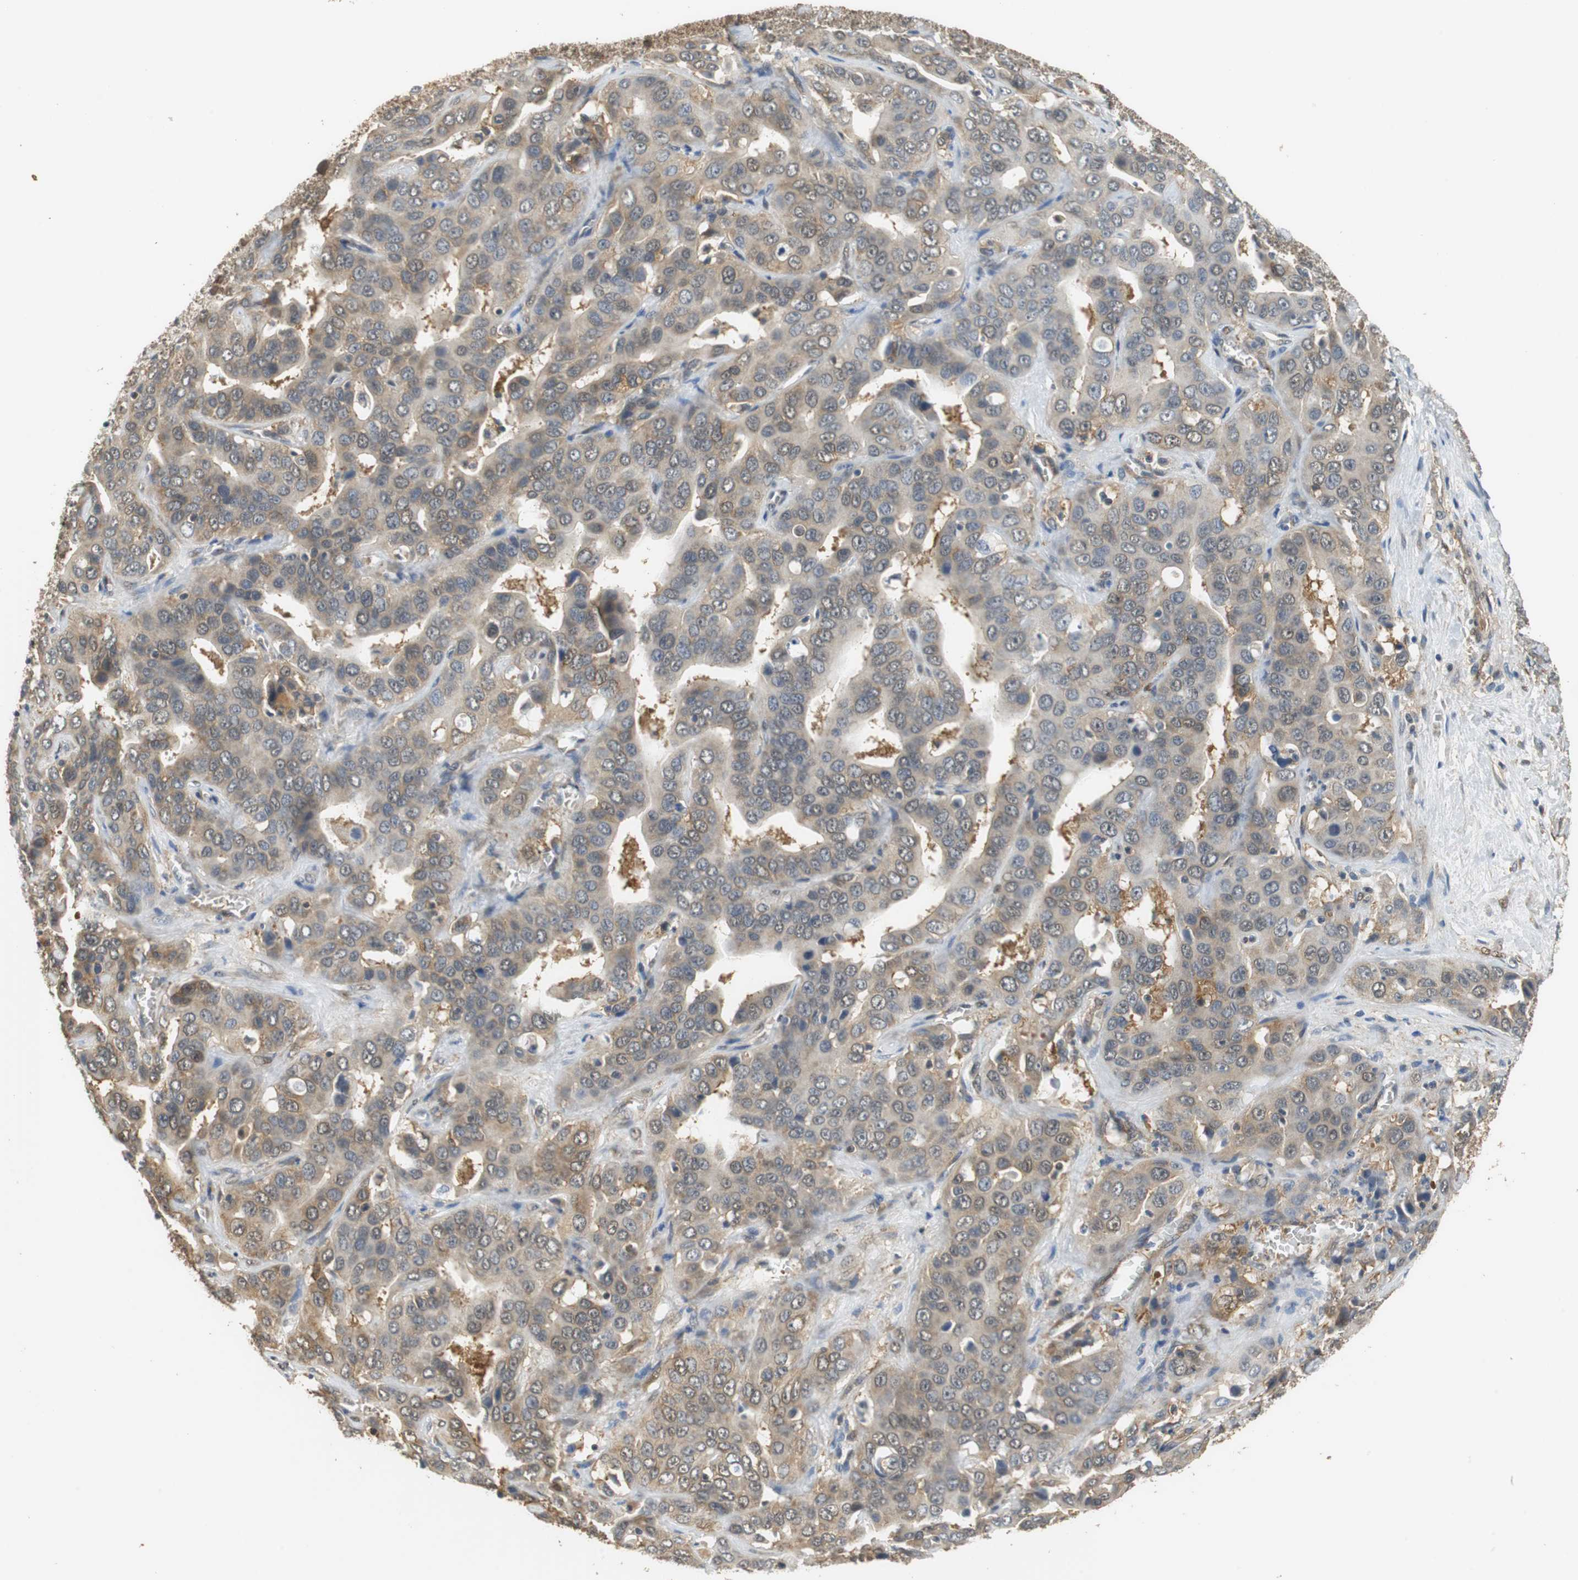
{"staining": {"intensity": "weak", "quantity": ">75%", "location": "cytoplasmic/membranous"}, "tissue": "liver cancer", "cell_type": "Tumor cells", "image_type": "cancer", "snomed": [{"axis": "morphology", "description": "Cholangiocarcinoma"}, {"axis": "topography", "description": "Liver"}], "caption": "A brown stain labels weak cytoplasmic/membranous positivity of a protein in liver cancer (cholangiocarcinoma) tumor cells. (DAB IHC, brown staining for protein, blue staining for nuclei).", "gene": "UBQLN2", "patient": {"sex": "female", "age": 52}}